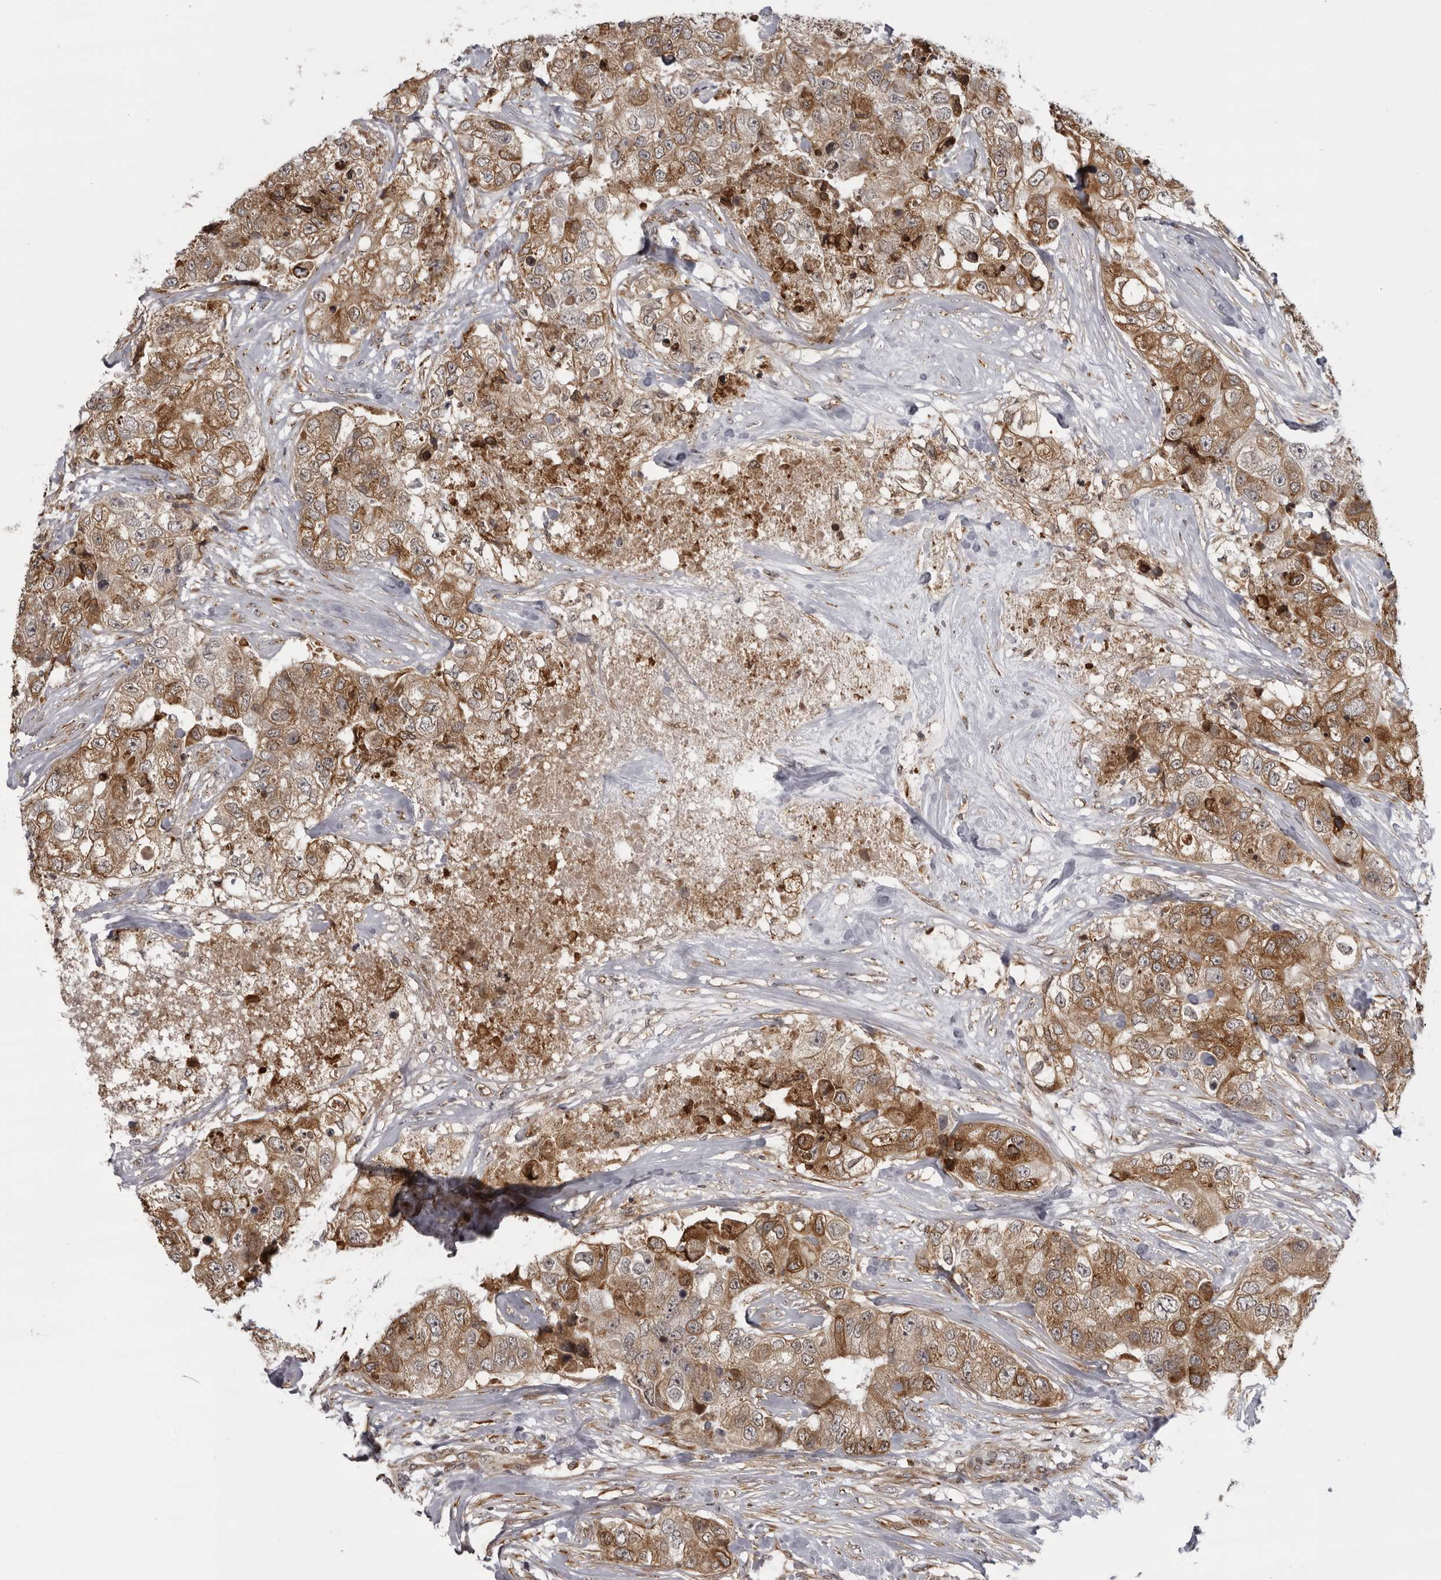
{"staining": {"intensity": "moderate", "quantity": ">75%", "location": "cytoplasmic/membranous"}, "tissue": "breast cancer", "cell_type": "Tumor cells", "image_type": "cancer", "snomed": [{"axis": "morphology", "description": "Duct carcinoma"}, {"axis": "topography", "description": "Breast"}], "caption": "There is medium levels of moderate cytoplasmic/membranous positivity in tumor cells of breast cancer, as demonstrated by immunohistochemical staining (brown color).", "gene": "DNAH14", "patient": {"sex": "female", "age": 62}}